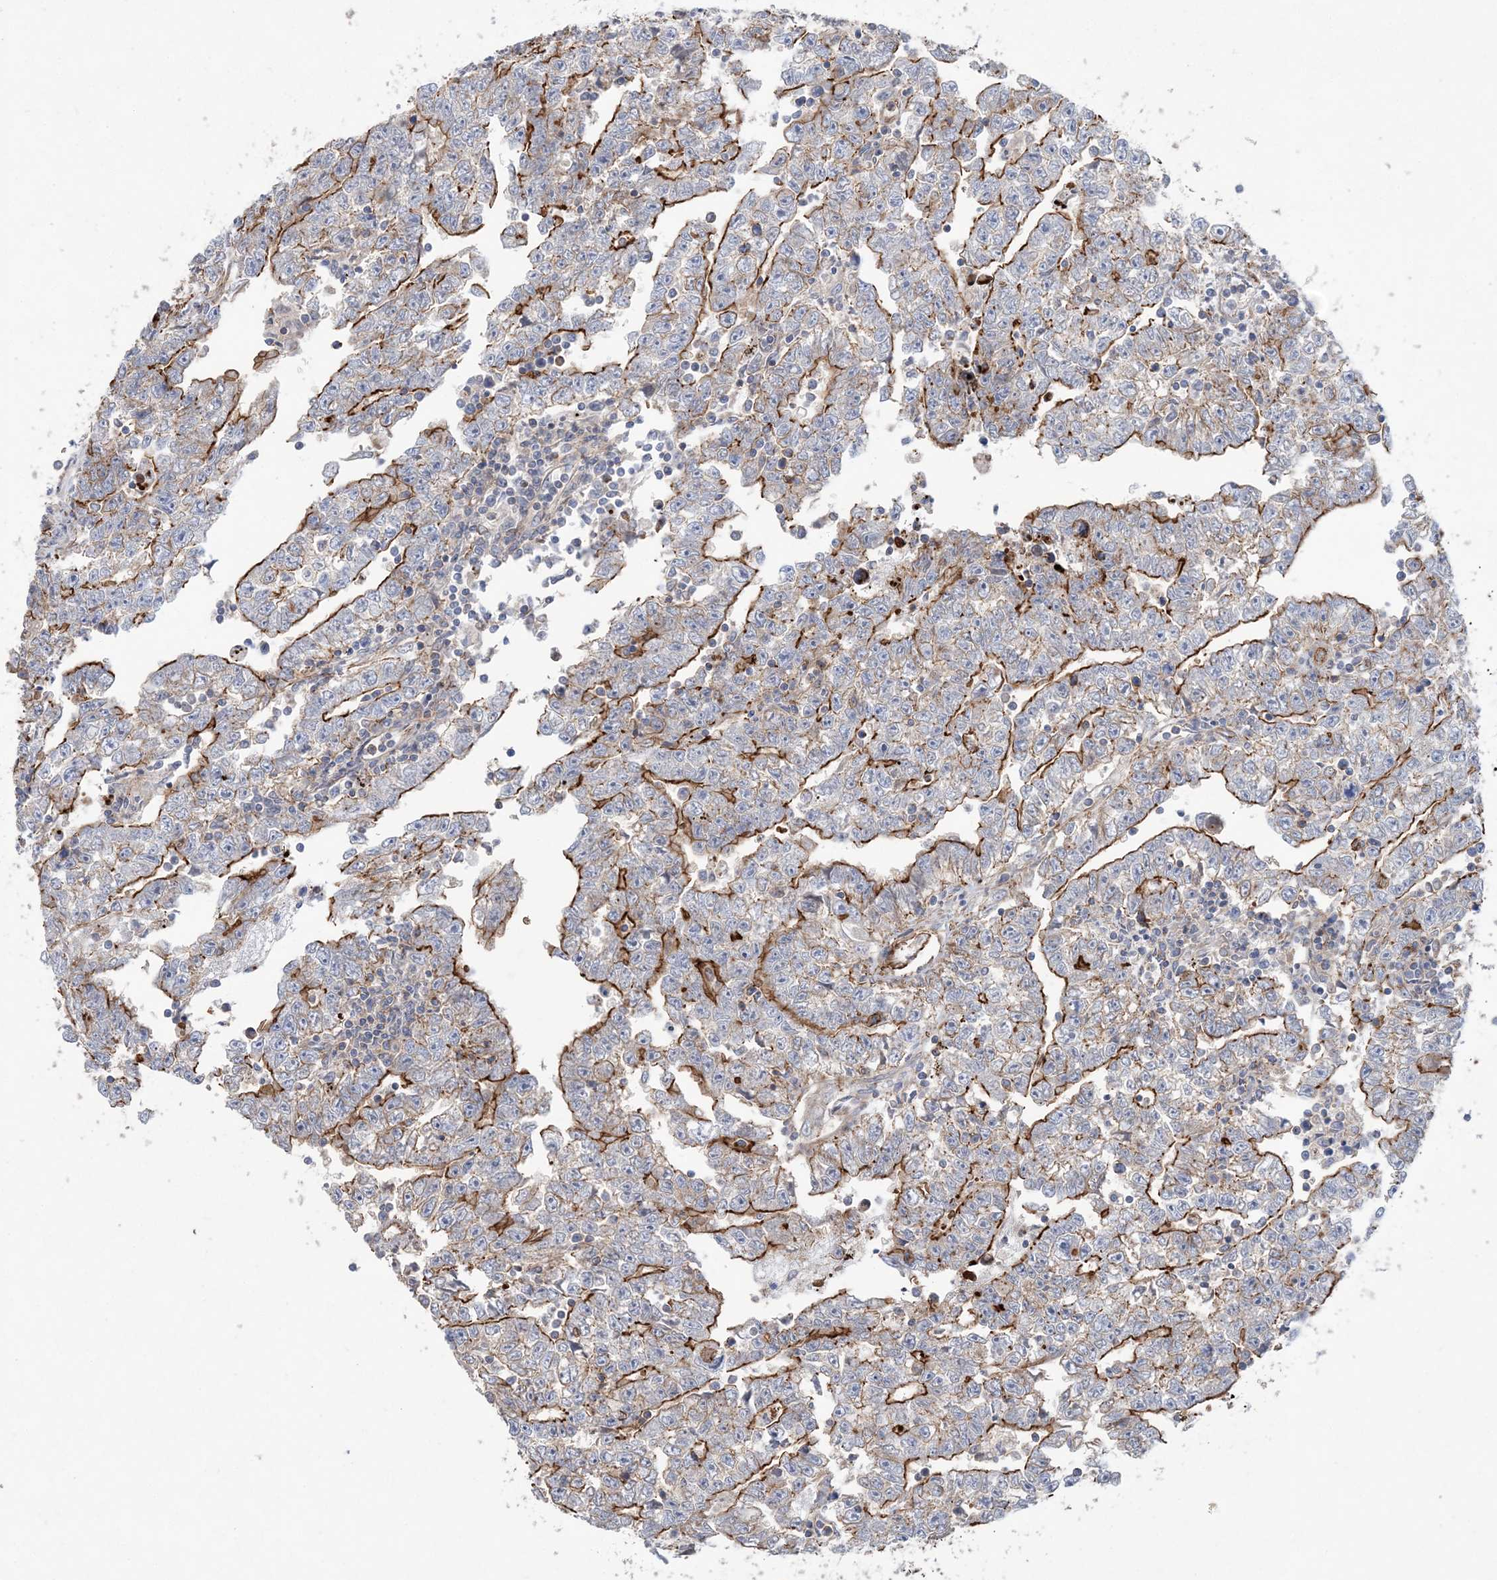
{"staining": {"intensity": "moderate", "quantity": "25%-75%", "location": "cytoplasmic/membranous"}, "tissue": "testis cancer", "cell_type": "Tumor cells", "image_type": "cancer", "snomed": [{"axis": "morphology", "description": "Carcinoma, Embryonal, NOS"}, {"axis": "topography", "description": "Testis"}], "caption": "Immunohistochemical staining of human embryonal carcinoma (testis) shows moderate cytoplasmic/membranous protein positivity in about 25%-75% of tumor cells.", "gene": "PIGC", "patient": {"sex": "male", "age": 25}}